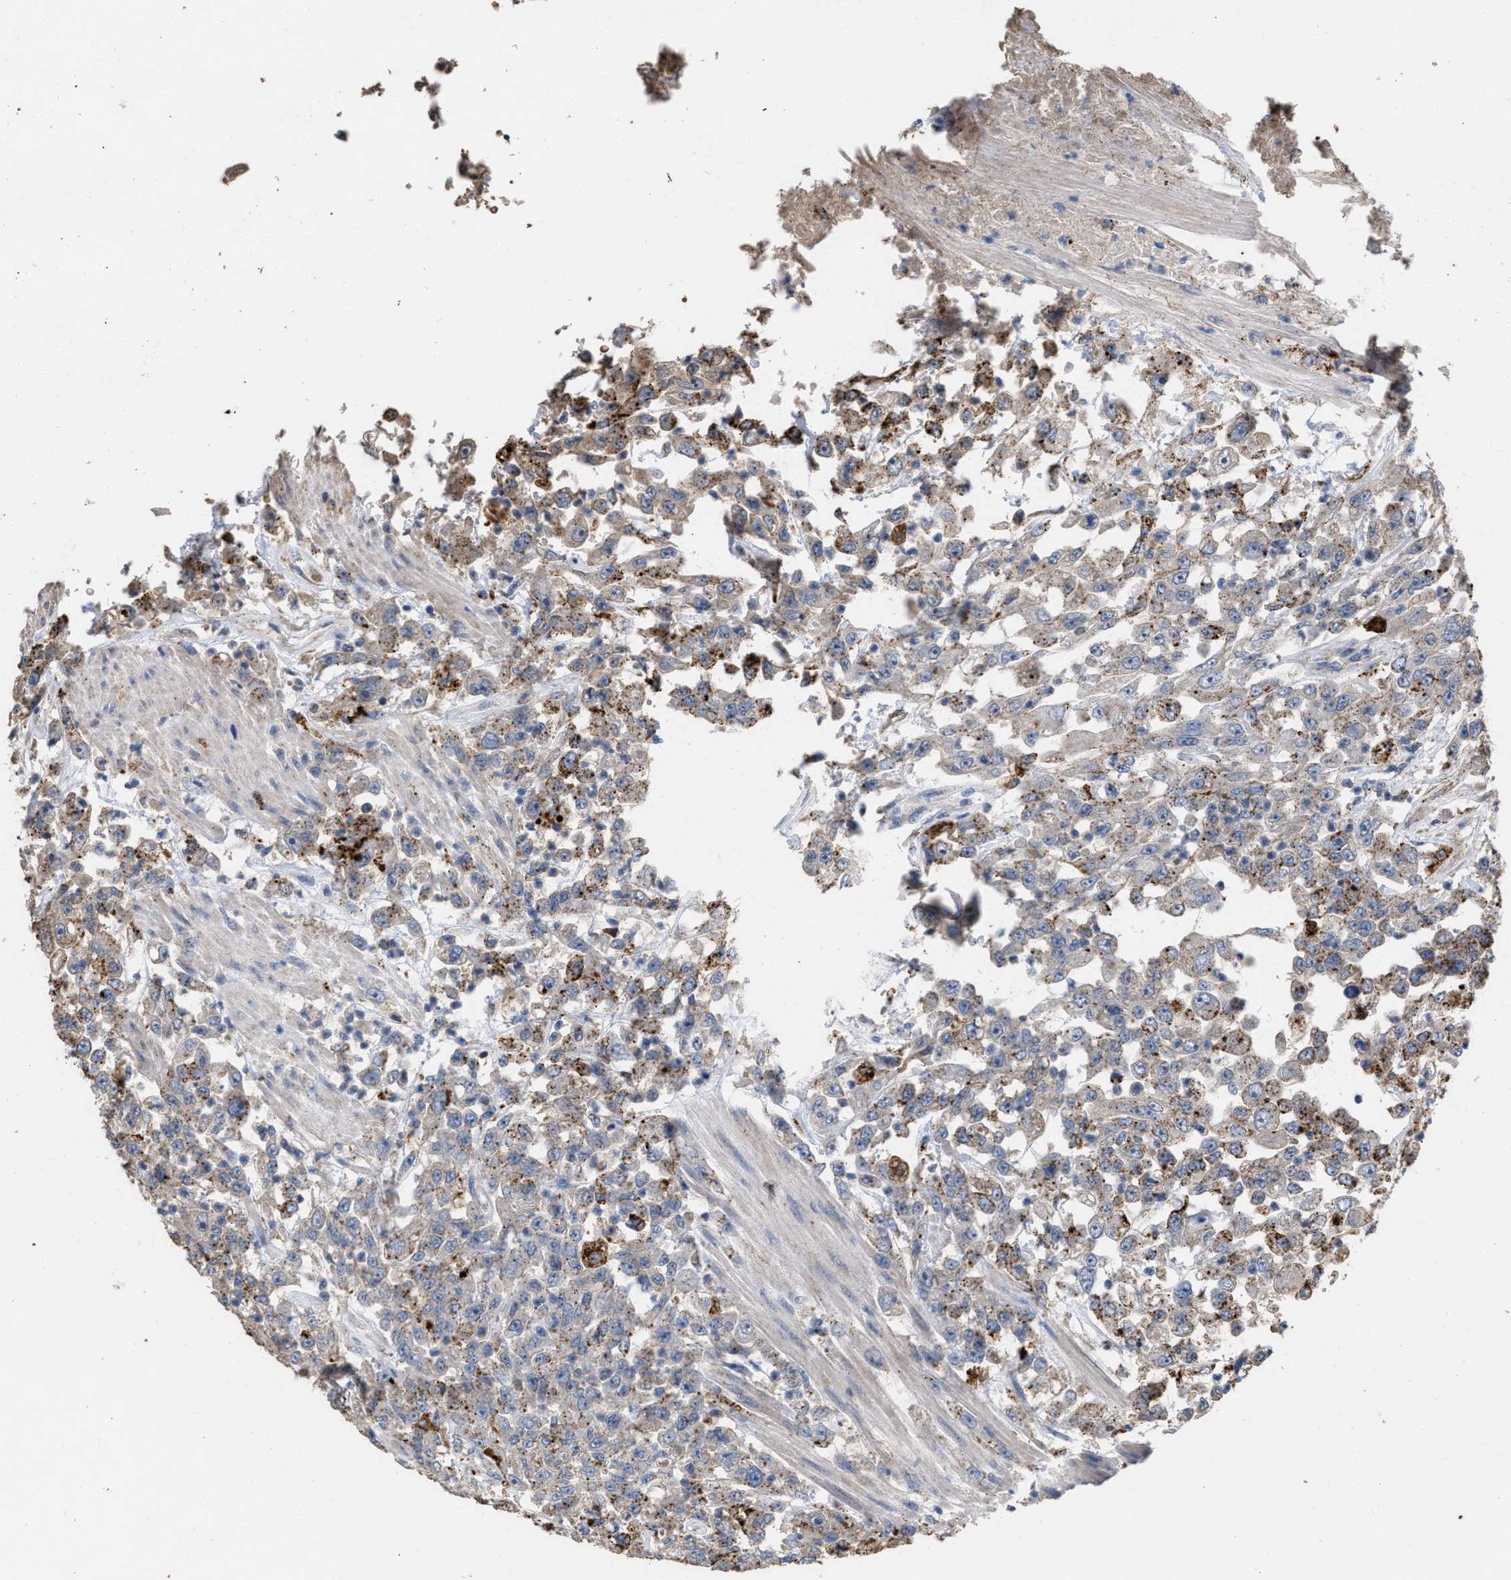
{"staining": {"intensity": "moderate", "quantity": "<25%", "location": "cytoplasmic/membranous"}, "tissue": "urothelial cancer", "cell_type": "Tumor cells", "image_type": "cancer", "snomed": [{"axis": "morphology", "description": "Urothelial carcinoma, High grade"}, {"axis": "topography", "description": "Urinary bladder"}], "caption": "Protein analysis of urothelial carcinoma (high-grade) tissue demonstrates moderate cytoplasmic/membranous expression in about <25% of tumor cells.", "gene": "ELMO3", "patient": {"sex": "male", "age": 46}}